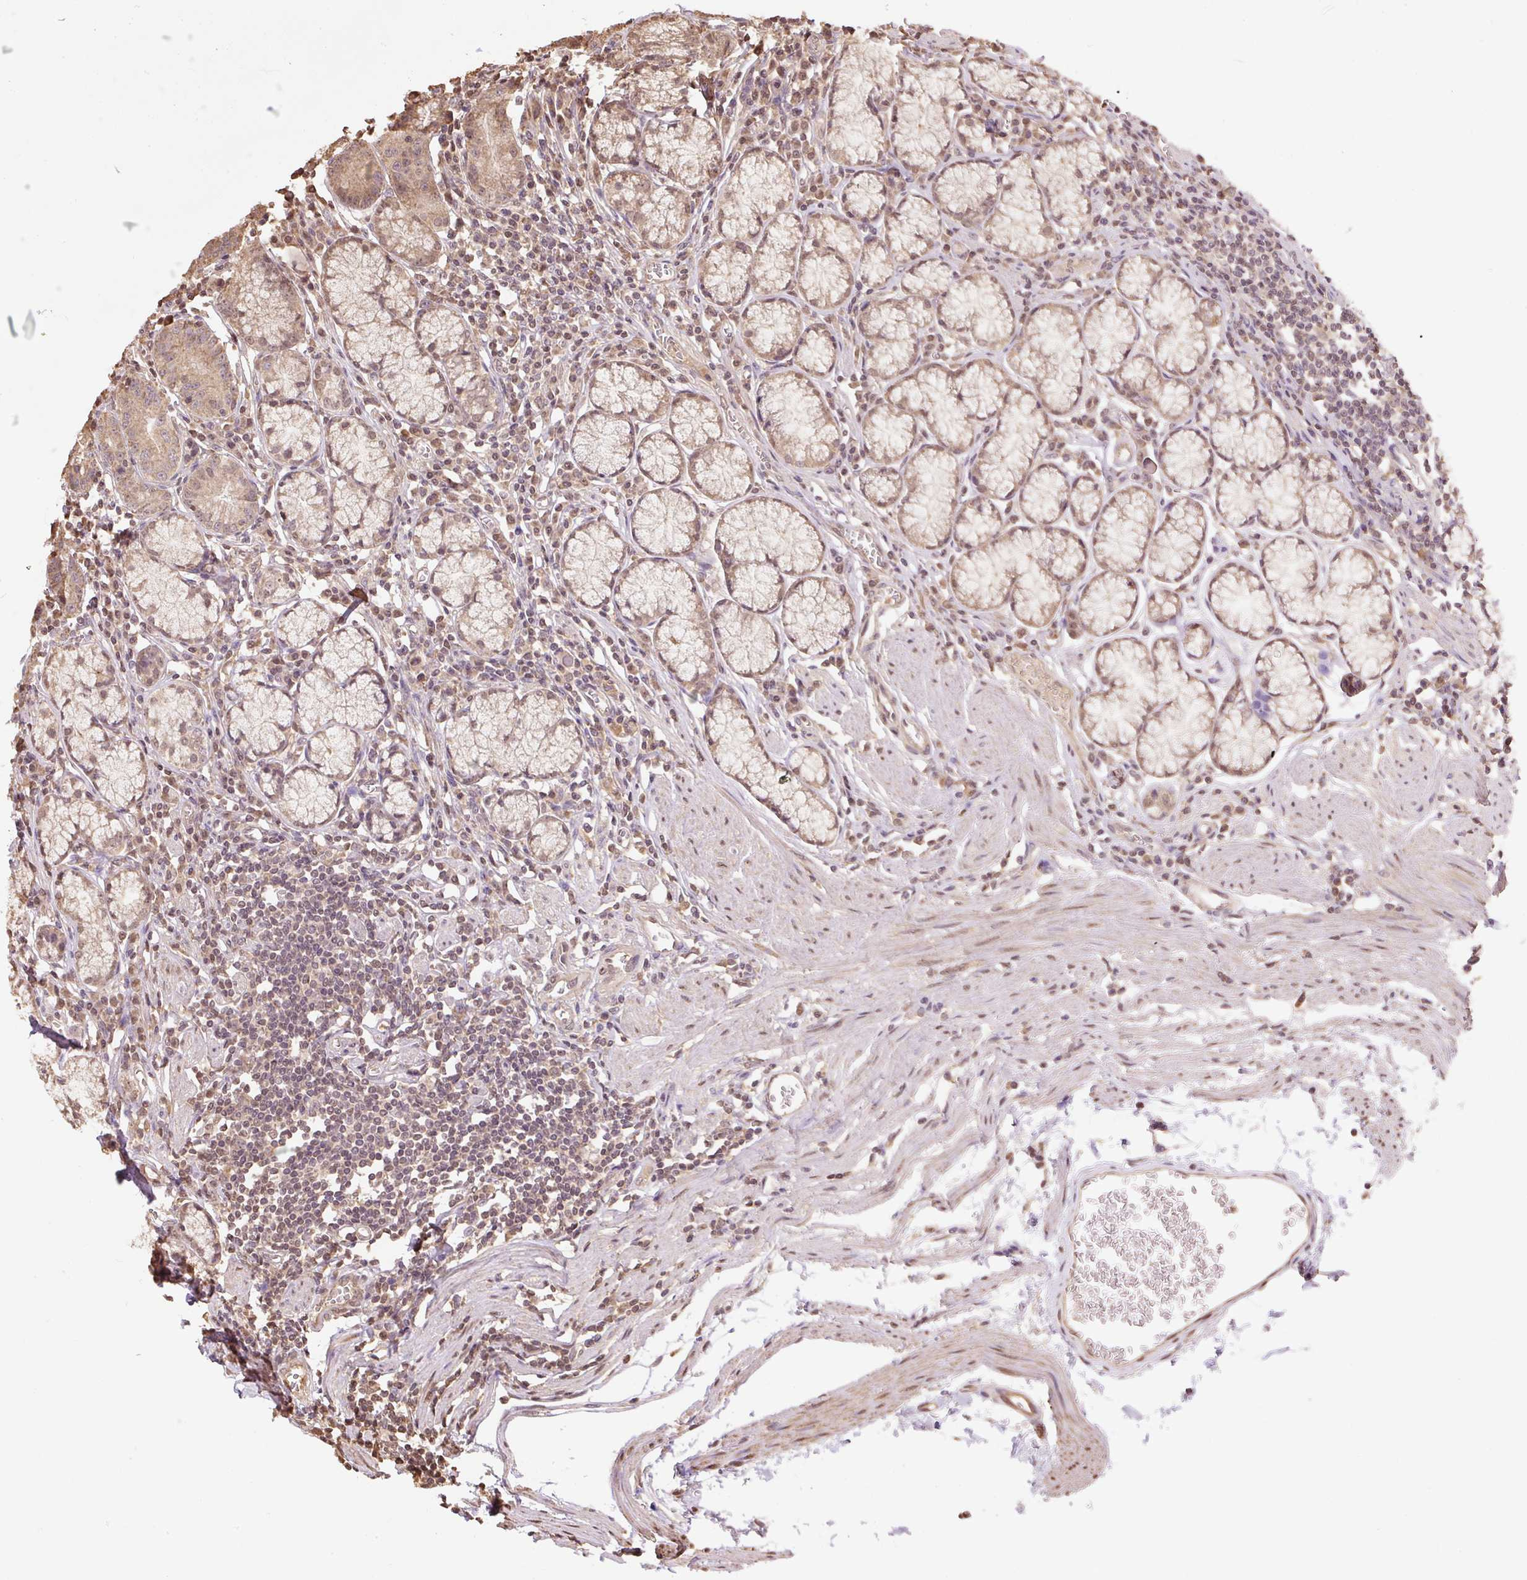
{"staining": {"intensity": "moderate", "quantity": ">75%", "location": "cytoplasmic/membranous,nuclear"}, "tissue": "stomach", "cell_type": "Glandular cells", "image_type": "normal", "snomed": [{"axis": "morphology", "description": "Normal tissue, NOS"}, {"axis": "topography", "description": "Stomach"}], "caption": "A high-resolution histopathology image shows IHC staining of normal stomach, which shows moderate cytoplasmic/membranous,nuclear expression in approximately >75% of glandular cells.", "gene": "TMEM170B", "patient": {"sex": "male", "age": 55}}